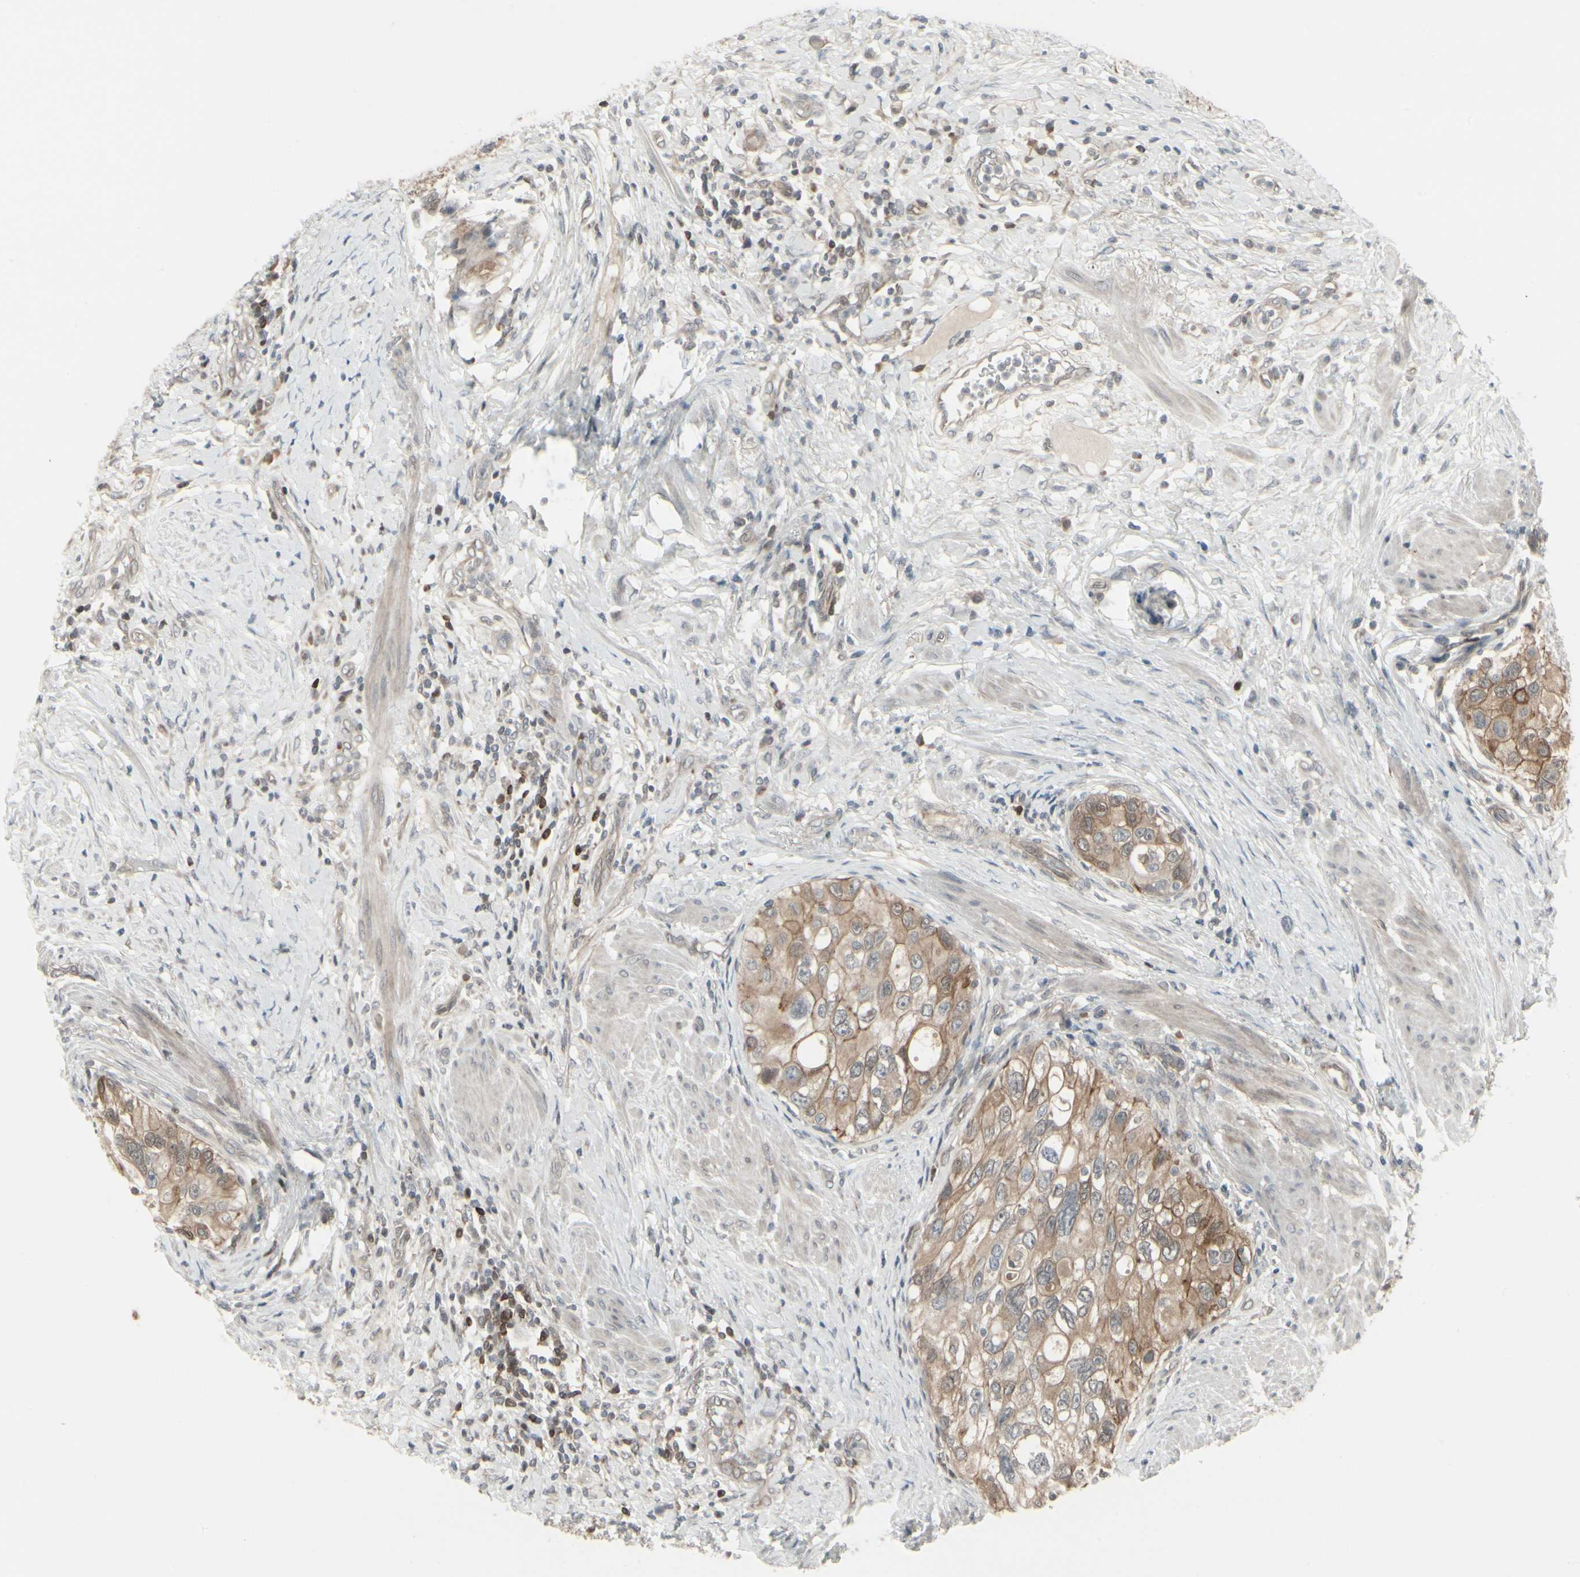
{"staining": {"intensity": "moderate", "quantity": ">75%", "location": "cytoplasmic/membranous"}, "tissue": "urothelial cancer", "cell_type": "Tumor cells", "image_type": "cancer", "snomed": [{"axis": "morphology", "description": "Urothelial carcinoma, High grade"}, {"axis": "topography", "description": "Urinary bladder"}], "caption": "Protein staining demonstrates moderate cytoplasmic/membranous staining in approximately >75% of tumor cells in high-grade urothelial carcinoma. The staining is performed using DAB (3,3'-diaminobenzidine) brown chromogen to label protein expression. The nuclei are counter-stained blue using hematoxylin.", "gene": "IGFBP6", "patient": {"sex": "female", "age": 56}}